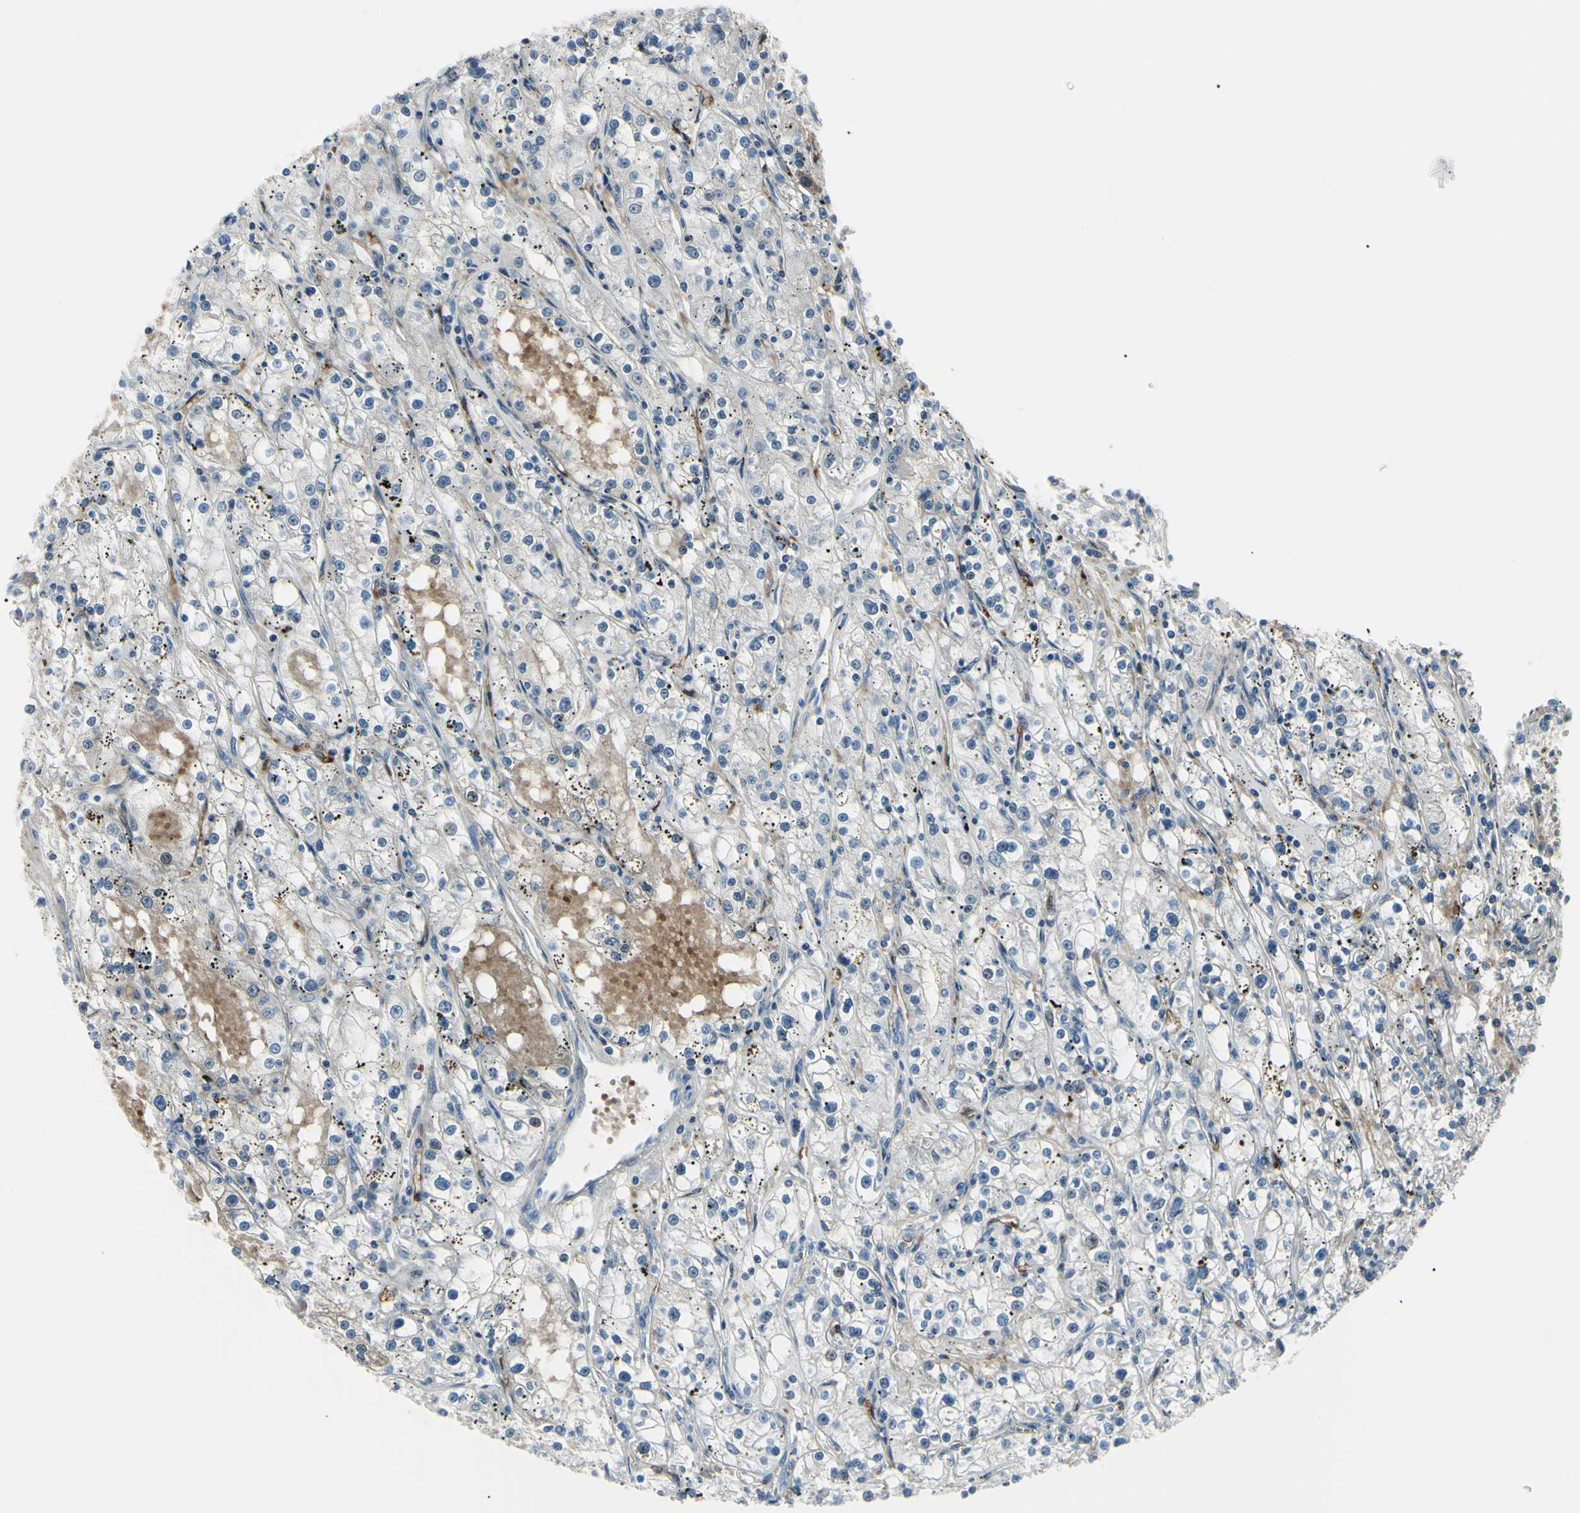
{"staining": {"intensity": "negative", "quantity": "none", "location": "none"}, "tissue": "renal cancer", "cell_type": "Tumor cells", "image_type": "cancer", "snomed": [{"axis": "morphology", "description": "Adenocarcinoma, NOS"}, {"axis": "topography", "description": "Kidney"}], "caption": "Renal cancer (adenocarcinoma) stained for a protein using IHC displays no expression tumor cells.", "gene": "CA2", "patient": {"sex": "male", "age": 56}}